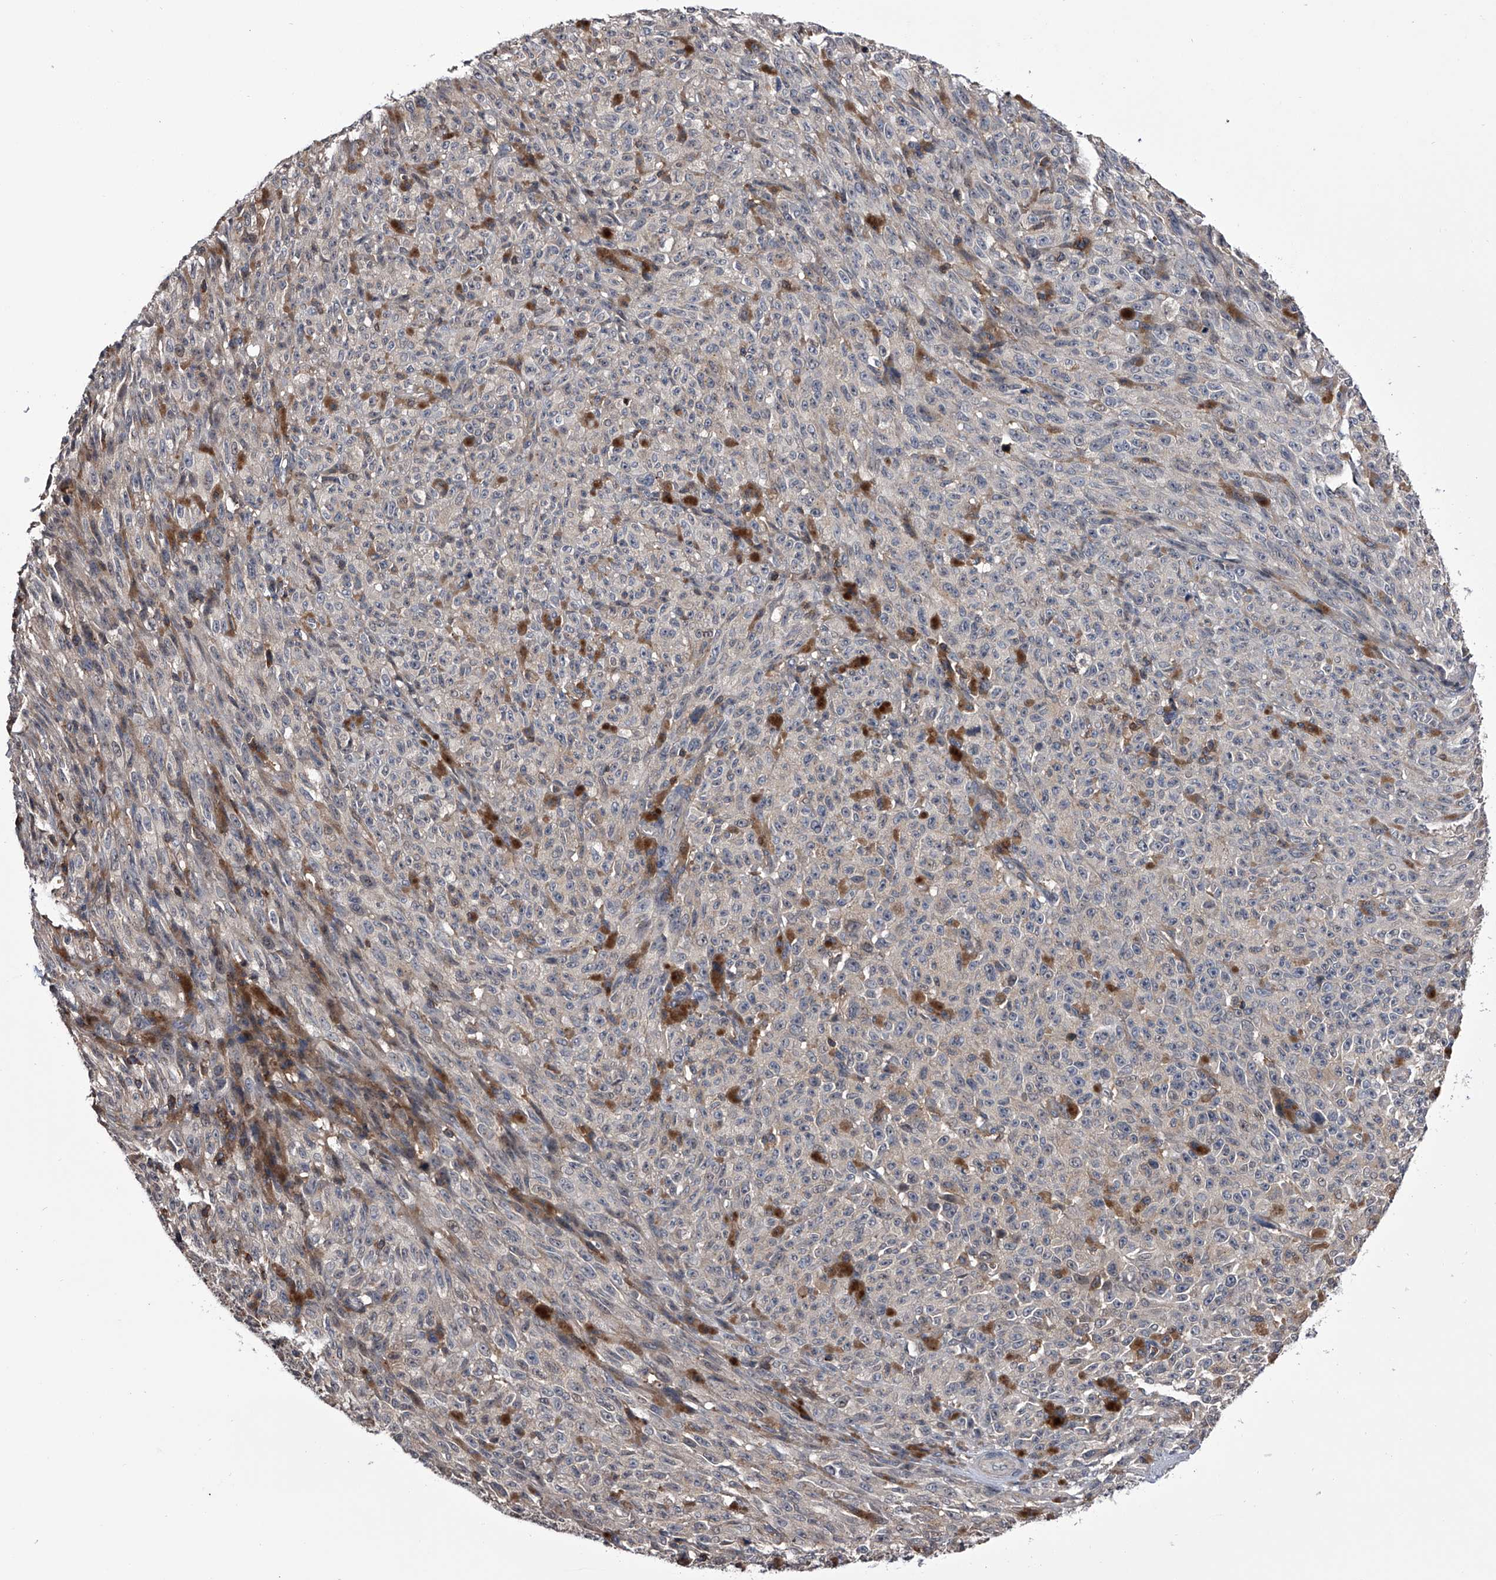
{"staining": {"intensity": "negative", "quantity": "none", "location": "none"}, "tissue": "melanoma", "cell_type": "Tumor cells", "image_type": "cancer", "snomed": [{"axis": "morphology", "description": "Malignant melanoma, NOS"}, {"axis": "topography", "description": "Skin"}], "caption": "IHC of malignant melanoma reveals no positivity in tumor cells.", "gene": "PAN3", "patient": {"sex": "female", "age": 82}}